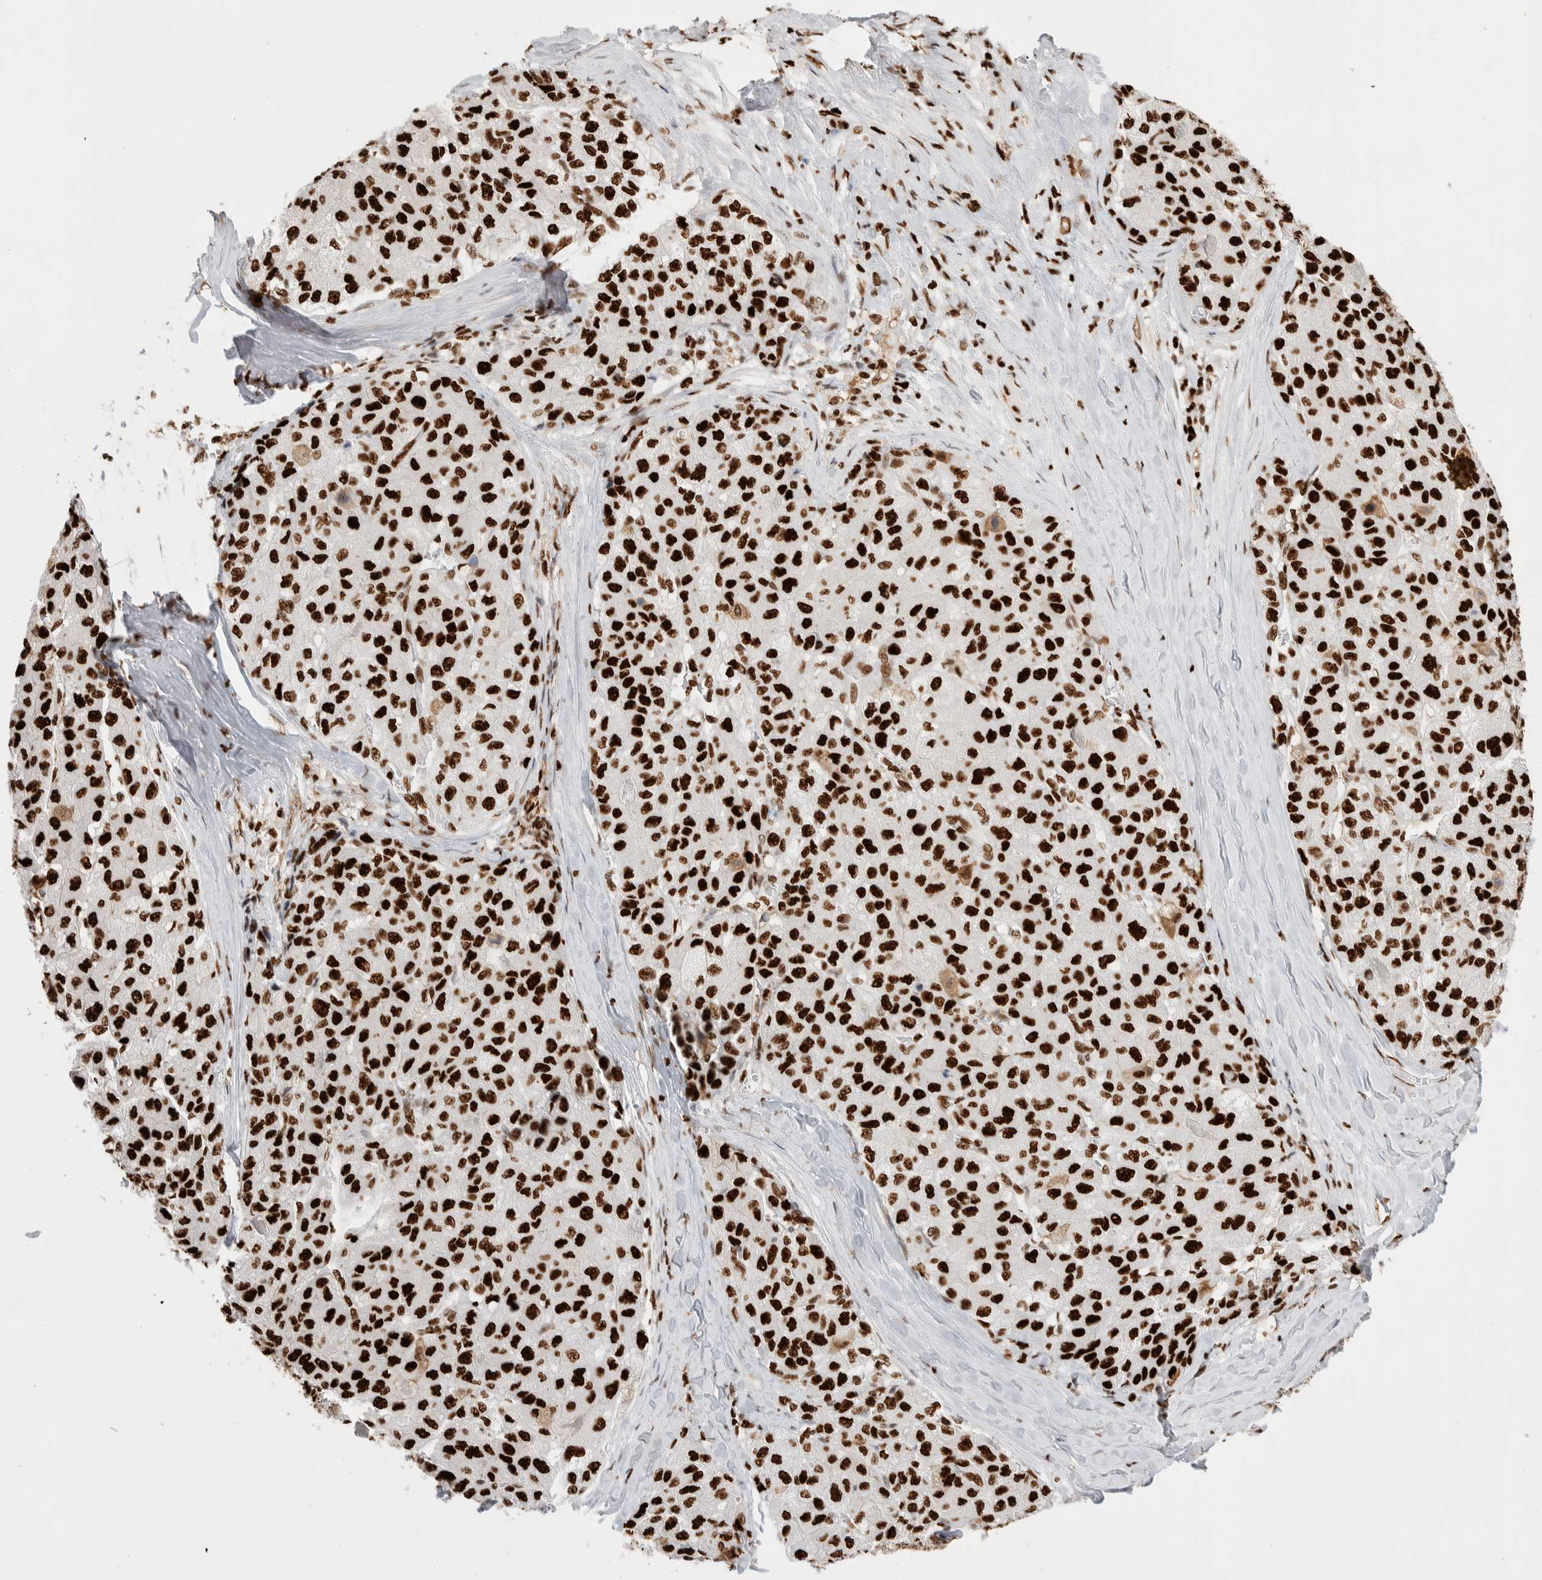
{"staining": {"intensity": "strong", "quantity": ">75%", "location": "nuclear"}, "tissue": "liver cancer", "cell_type": "Tumor cells", "image_type": "cancer", "snomed": [{"axis": "morphology", "description": "Carcinoma, Hepatocellular, NOS"}, {"axis": "topography", "description": "Liver"}], "caption": "Protein expression analysis of liver cancer exhibits strong nuclear positivity in approximately >75% of tumor cells.", "gene": "RNASEK-C17orf49", "patient": {"sex": "male", "age": 80}}